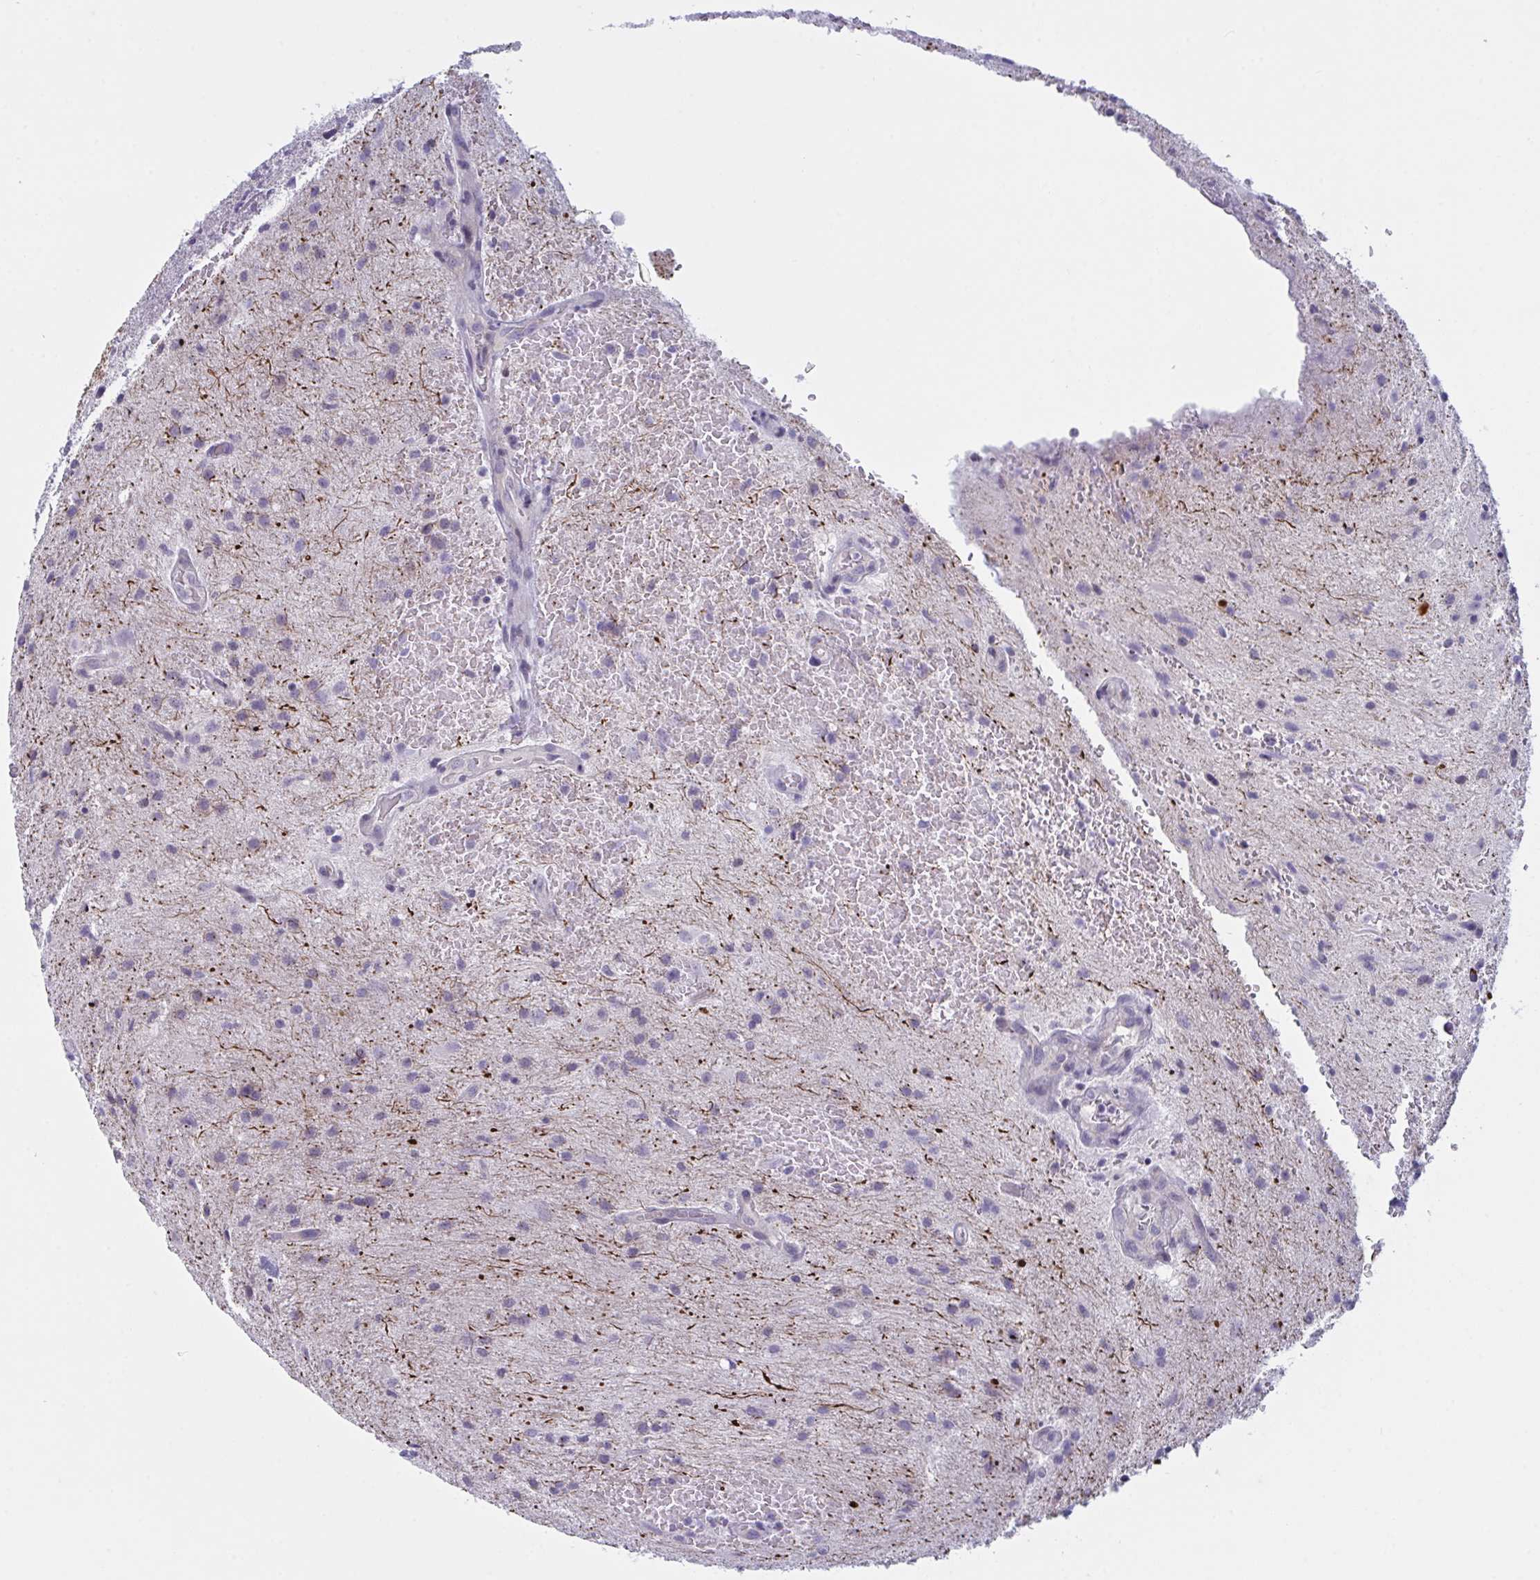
{"staining": {"intensity": "negative", "quantity": "none", "location": "none"}, "tissue": "glioma", "cell_type": "Tumor cells", "image_type": "cancer", "snomed": [{"axis": "morphology", "description": "Glioma, malignant, High grade"}, {"axis": "topography", "description": "Brain"}], "caption": "Glioma stained for a protein using immunohistochemistry (IHC) demonstrates no expression tumor cells.", "gene": "NAA30", "patient": {"sex": "male", "age": 67}}